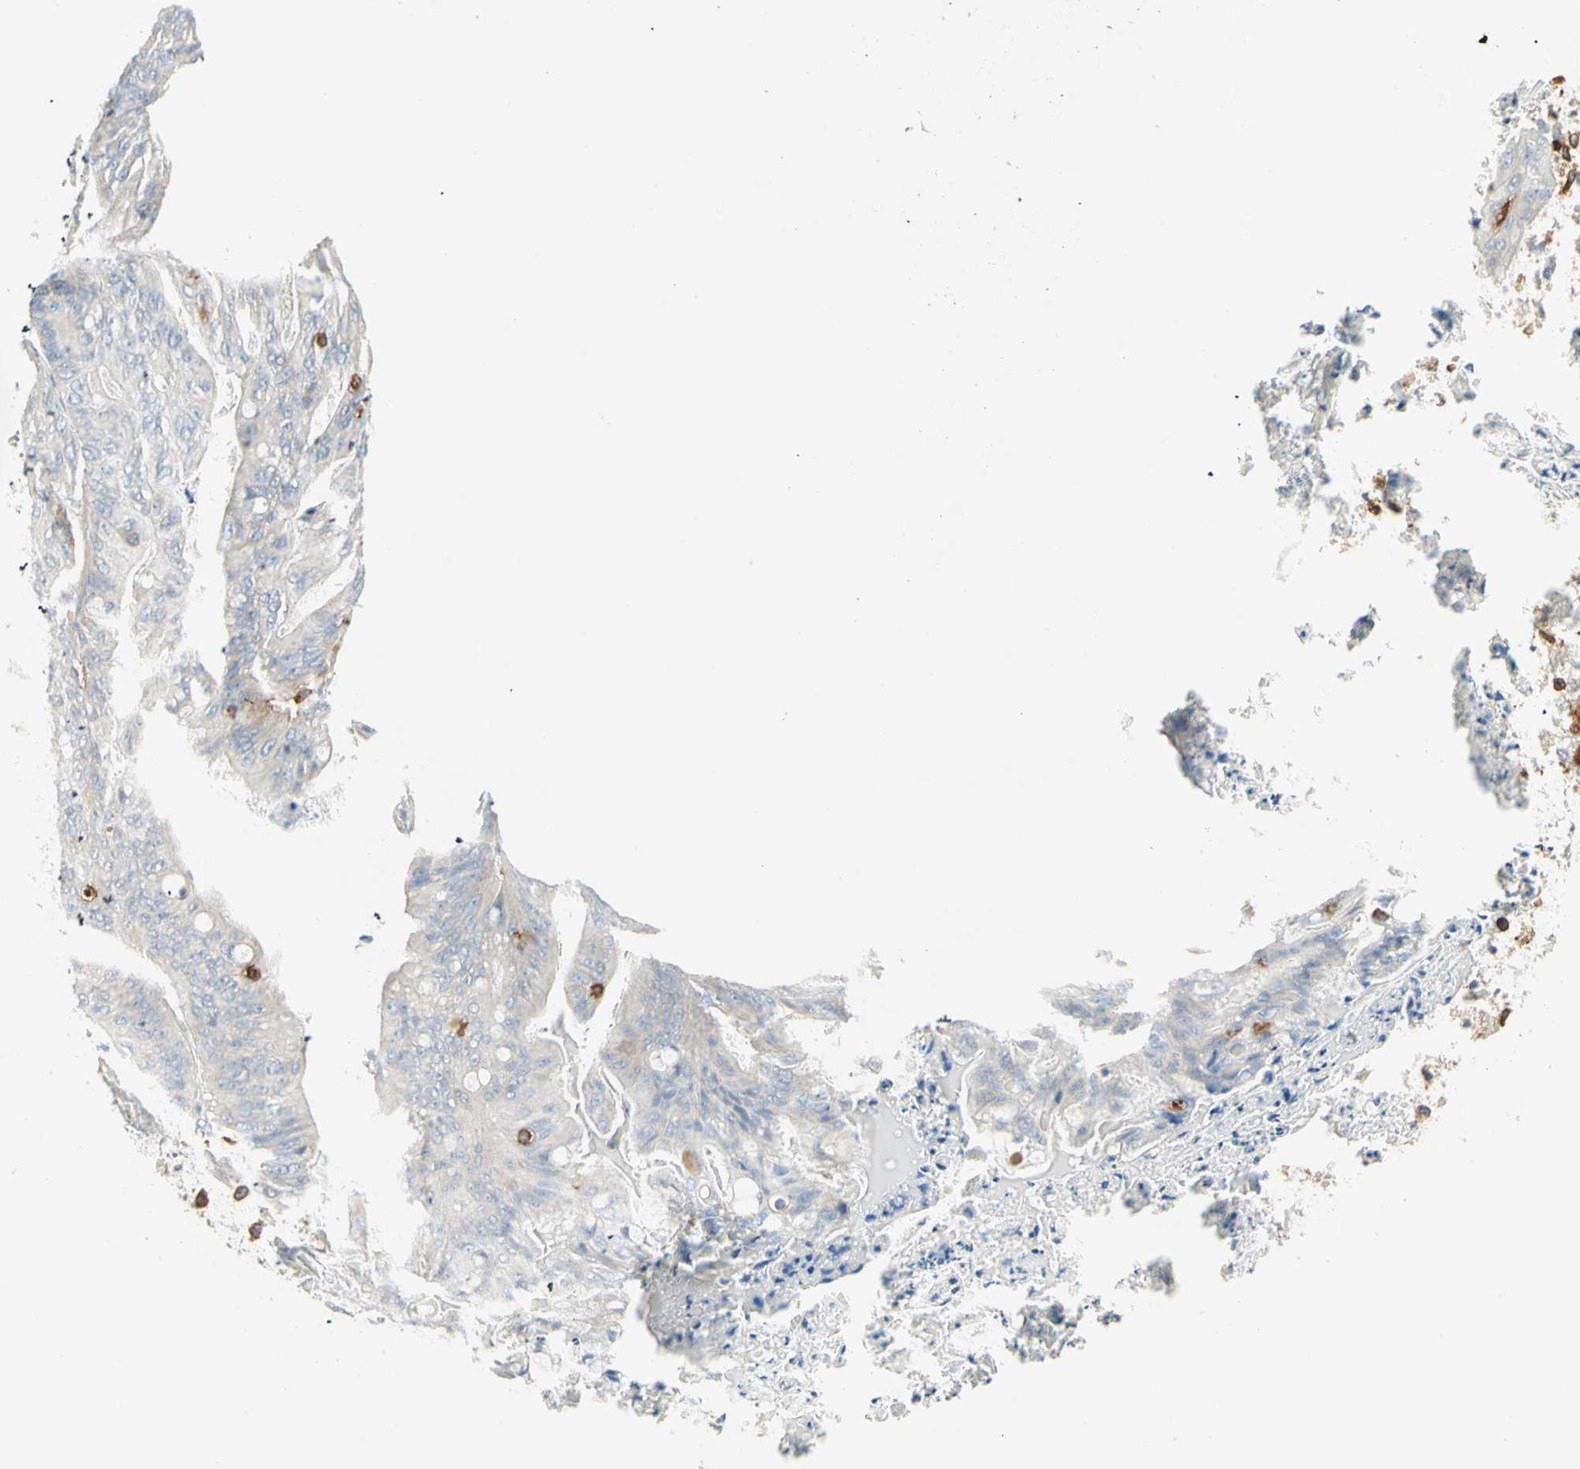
{"staining": {"intensity": "negative", "quantity": "none", "location": "none"}, "tissue": "ovarian cancer", "cell_type": "Tumor cells", "image_type": "cancer", "snomed": [{"axis": "morphology", "description": "Cystadenocarcinoma, mucinous, NOS"}, {"axis": "topography", "description": "Ovary"}], "caption": "The micrograph exhibits no significant staining in tumor cells of ovarian cancer (mucinous cystadenocarcinoma). (Stains: DAB (3,3'-diaminobenzidine) immunohistochemistry with hematoxylin counter stain, Microscopy: brightfield microscopy at high magnification).", "gene": "FMNL1", "patient": {"sex": "female", "age": 37}}